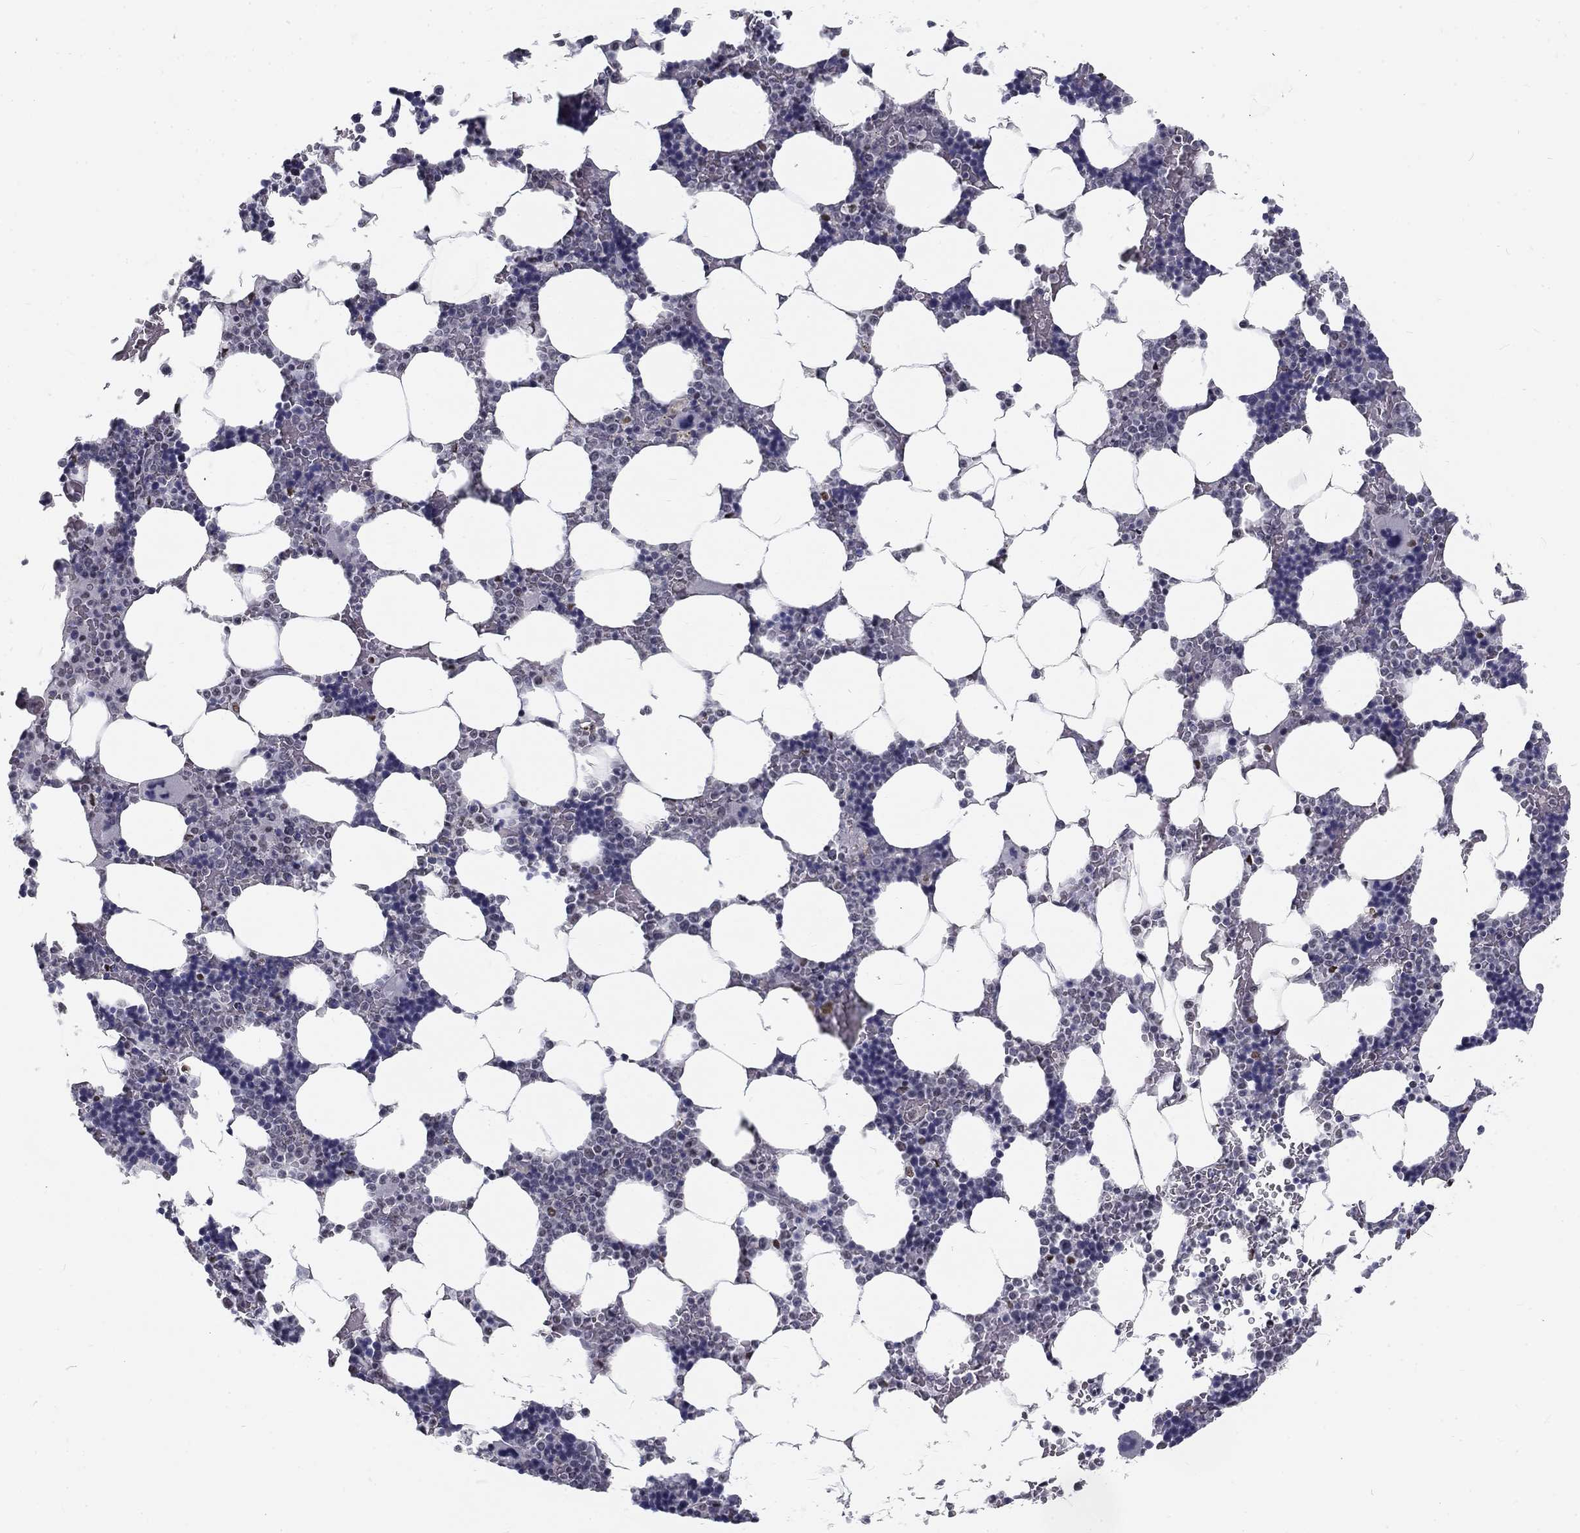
{"staining": {"intensity": "negative", "quantity": "none", "location": "none"}, "tissue": "bone marrow", "cell_type": "Hematopoietic cells", "image_type": "normal", "snomed": [{"axis": "morphology", "description": "Normal tissue, NOS"}, {"axis": "topography", "description": "Bone marrow"}], "caption": "Immunohistochemistry photomicrograph of normal human bone marrow stained for a protein (brown), which reveals no staining in hematopoietic cells.", "gene": "SNORC", "patient": {"sex": "male", "age": 51}}